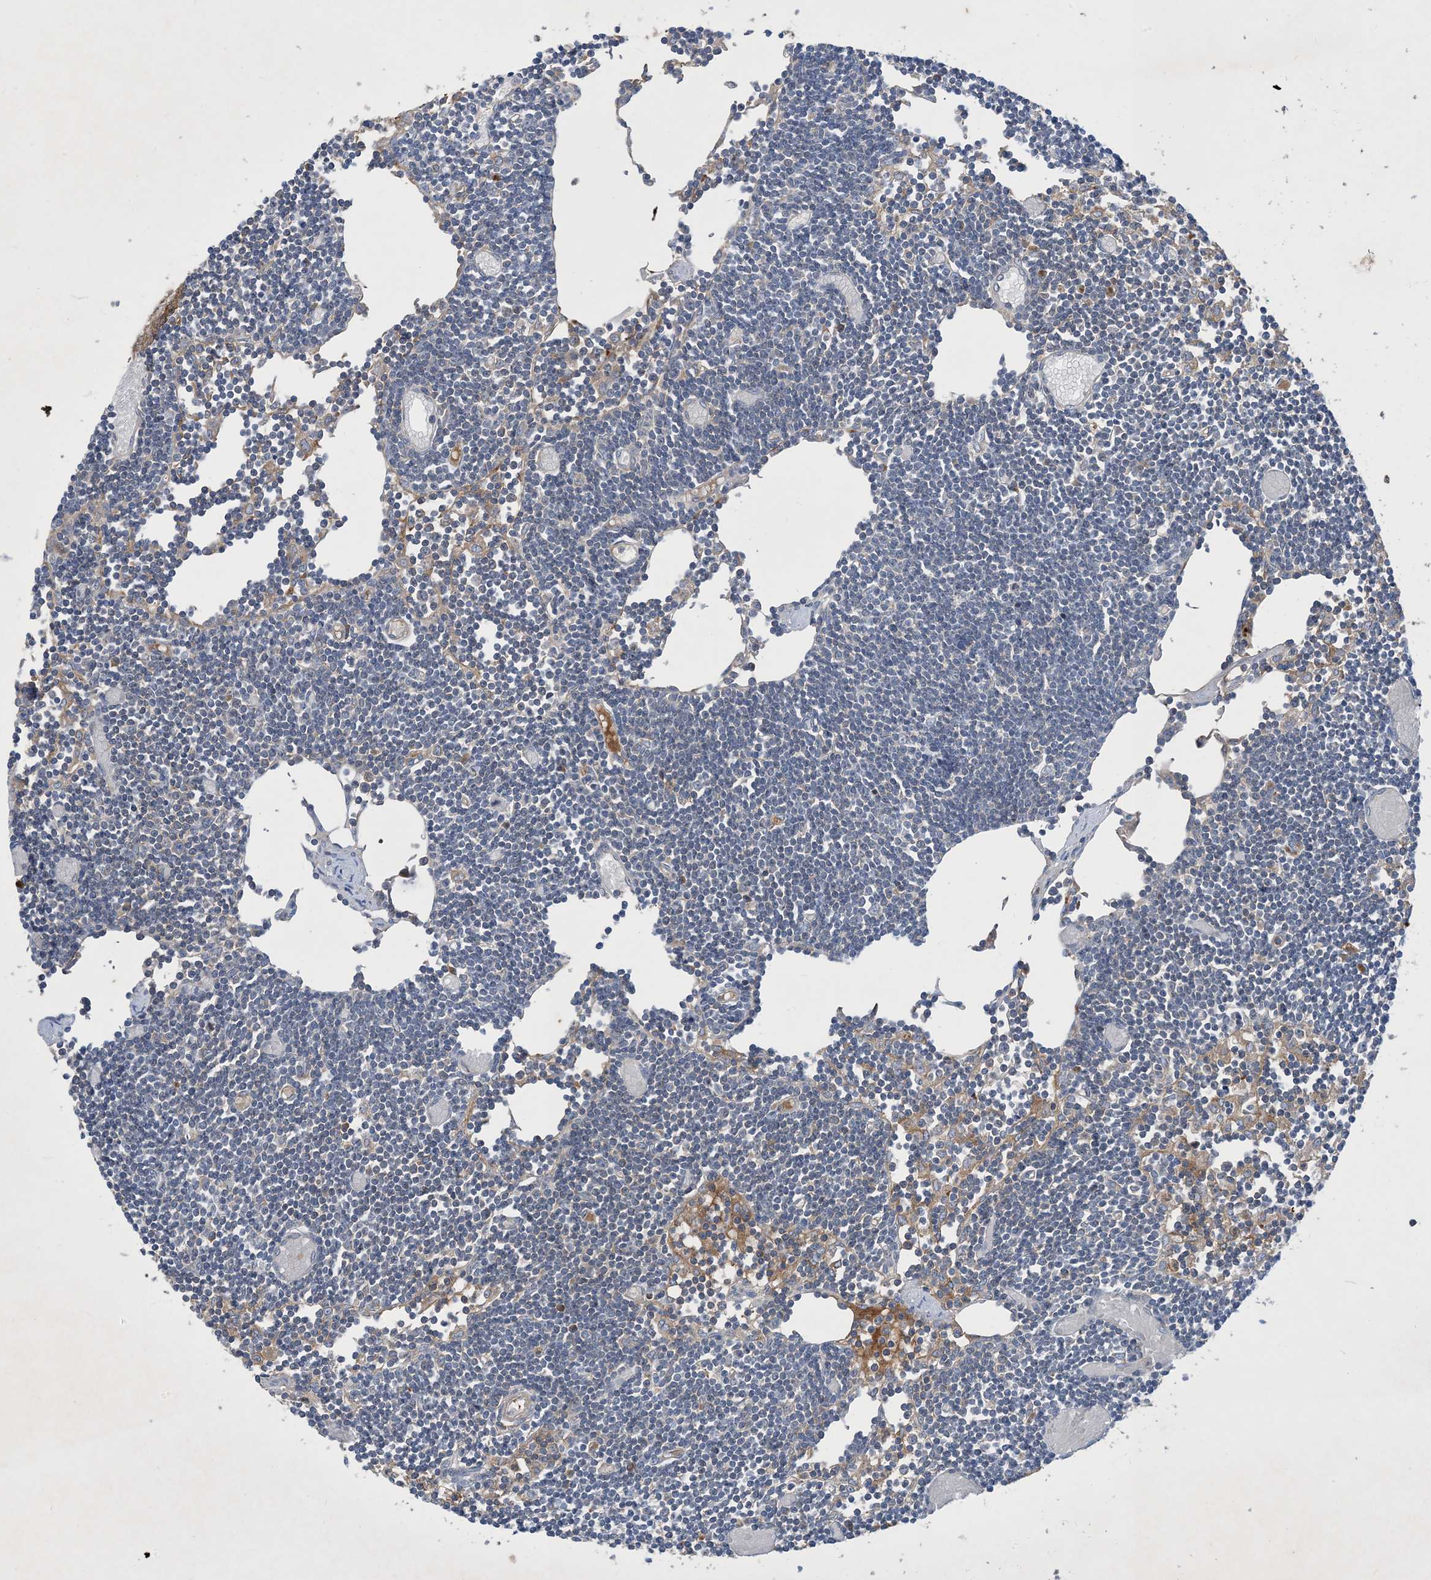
{"staining": {"intensity": "negative", "quantity": "none", "location": "none"}, "tissue": "lymph node", "cell_type": "Germinal center cells", "image_type": "normal", "snomed": [{"axis": "morphology", "description": "Normal tissue, NOS"}, {"axis": "topography", "description": "Lymph node"}], "caption": "Histopathology image shows no protein positivity in germinal center cells of unremarkable lymph node. (Stains: DAB immunohistochemistry with hematoxylin counter stain, Microscopy: brightfield microscopy at high magnification).", "gene": "STK19", "patient": {"sex": "female", "age": 11}}